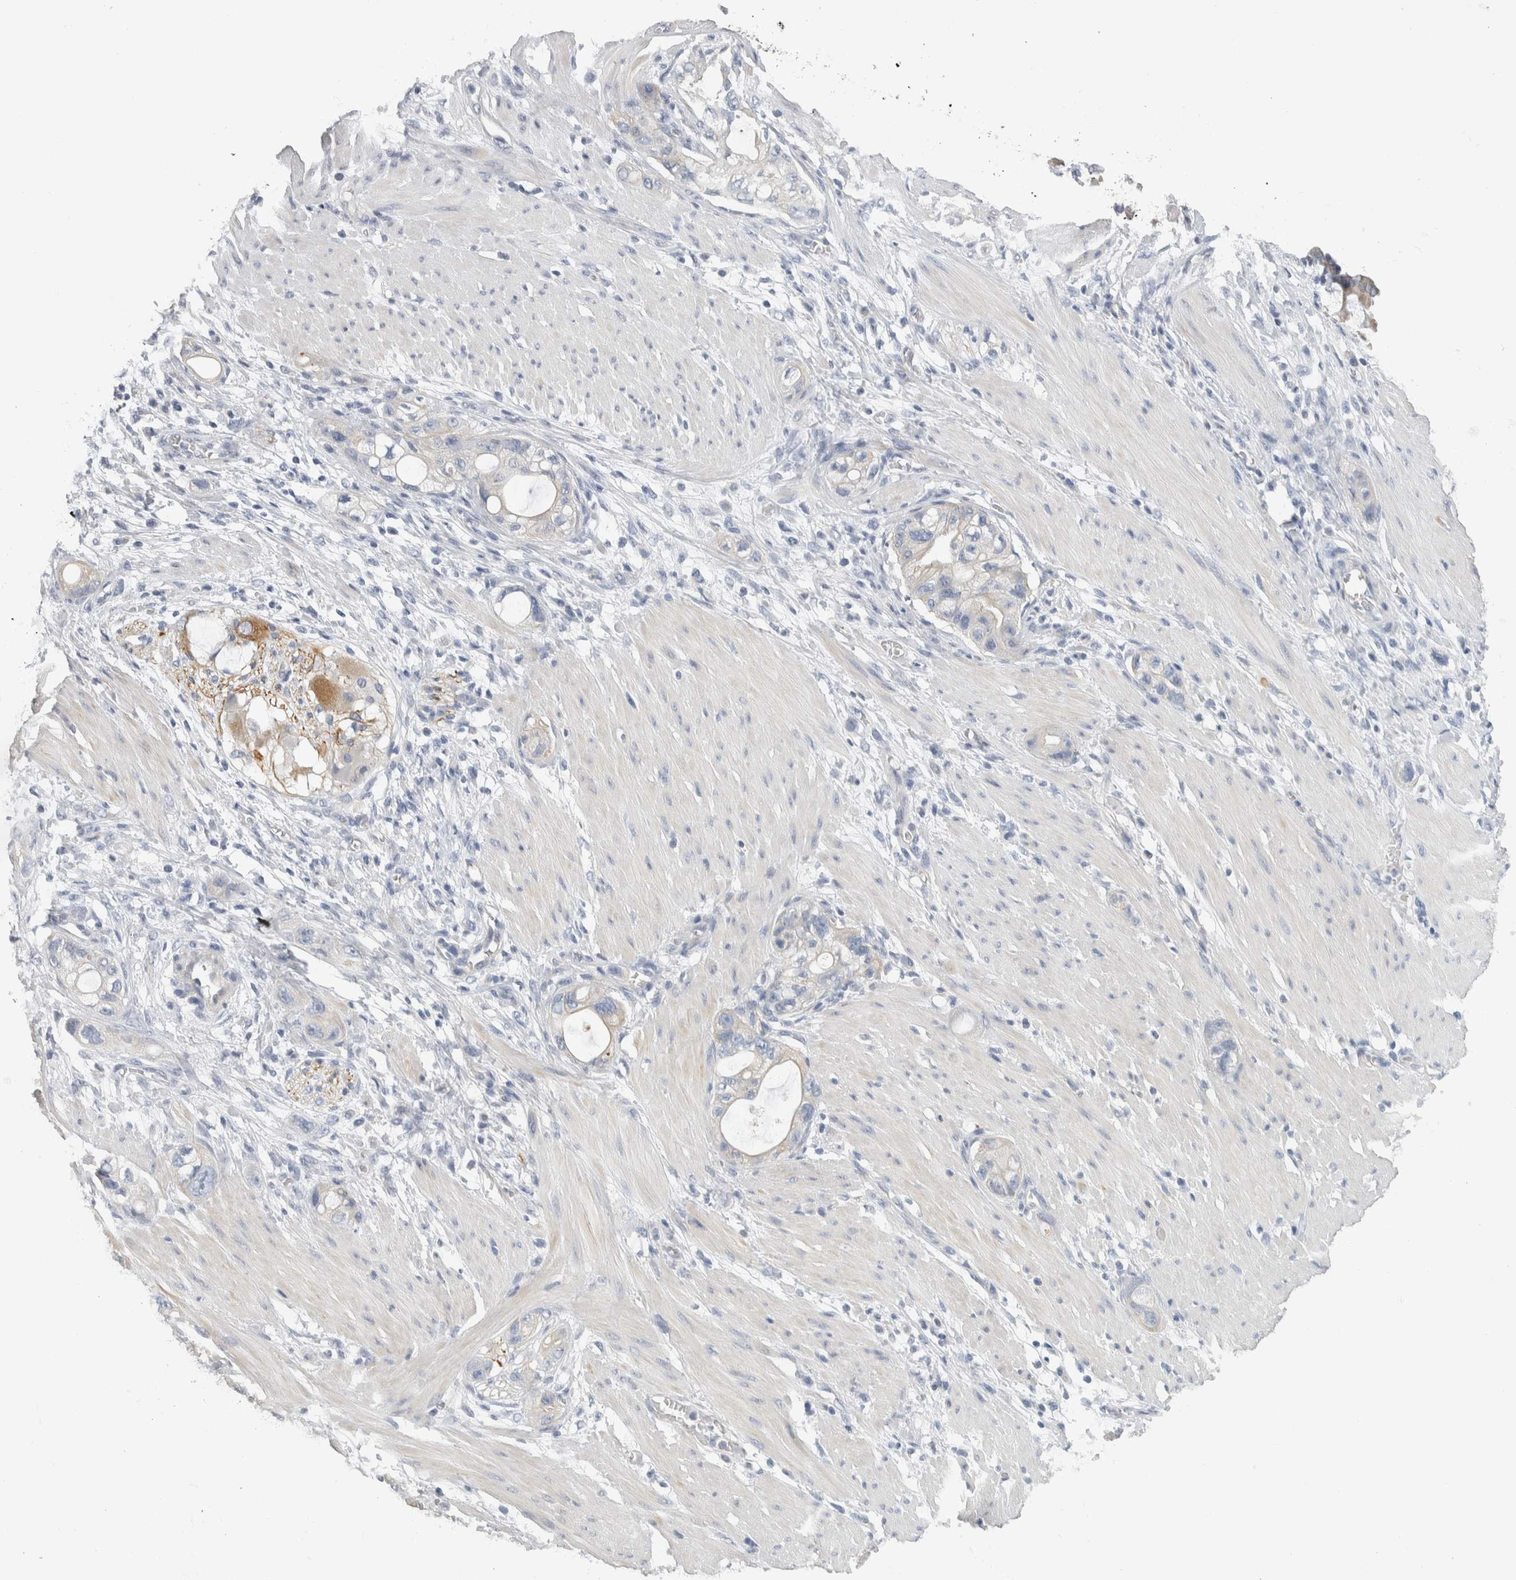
{"staining": {"intensity": "moderate", "quantity": "<25%", "location": "cytoplasmic/membranous"}, "tissue": "stomach cancer", "cell_type": "Tumor cells", "image_type": "cancer", "snomed": [{"axis": "morphology", "description": "Adenocarcinoma, NOS"}, {"axis": "topography", "description": "Stomach"}, {"axis": "topography", "description": "Stomach, lower"}], "caption": "A high-resolution image shows immunohistochemistry staining of stomach cancer, which displays moderate cytoplasmic/membranous expression in about <25% of tumor cells.", "gene": "NEFM", "patient": {"sex": "female", "age": 48}}